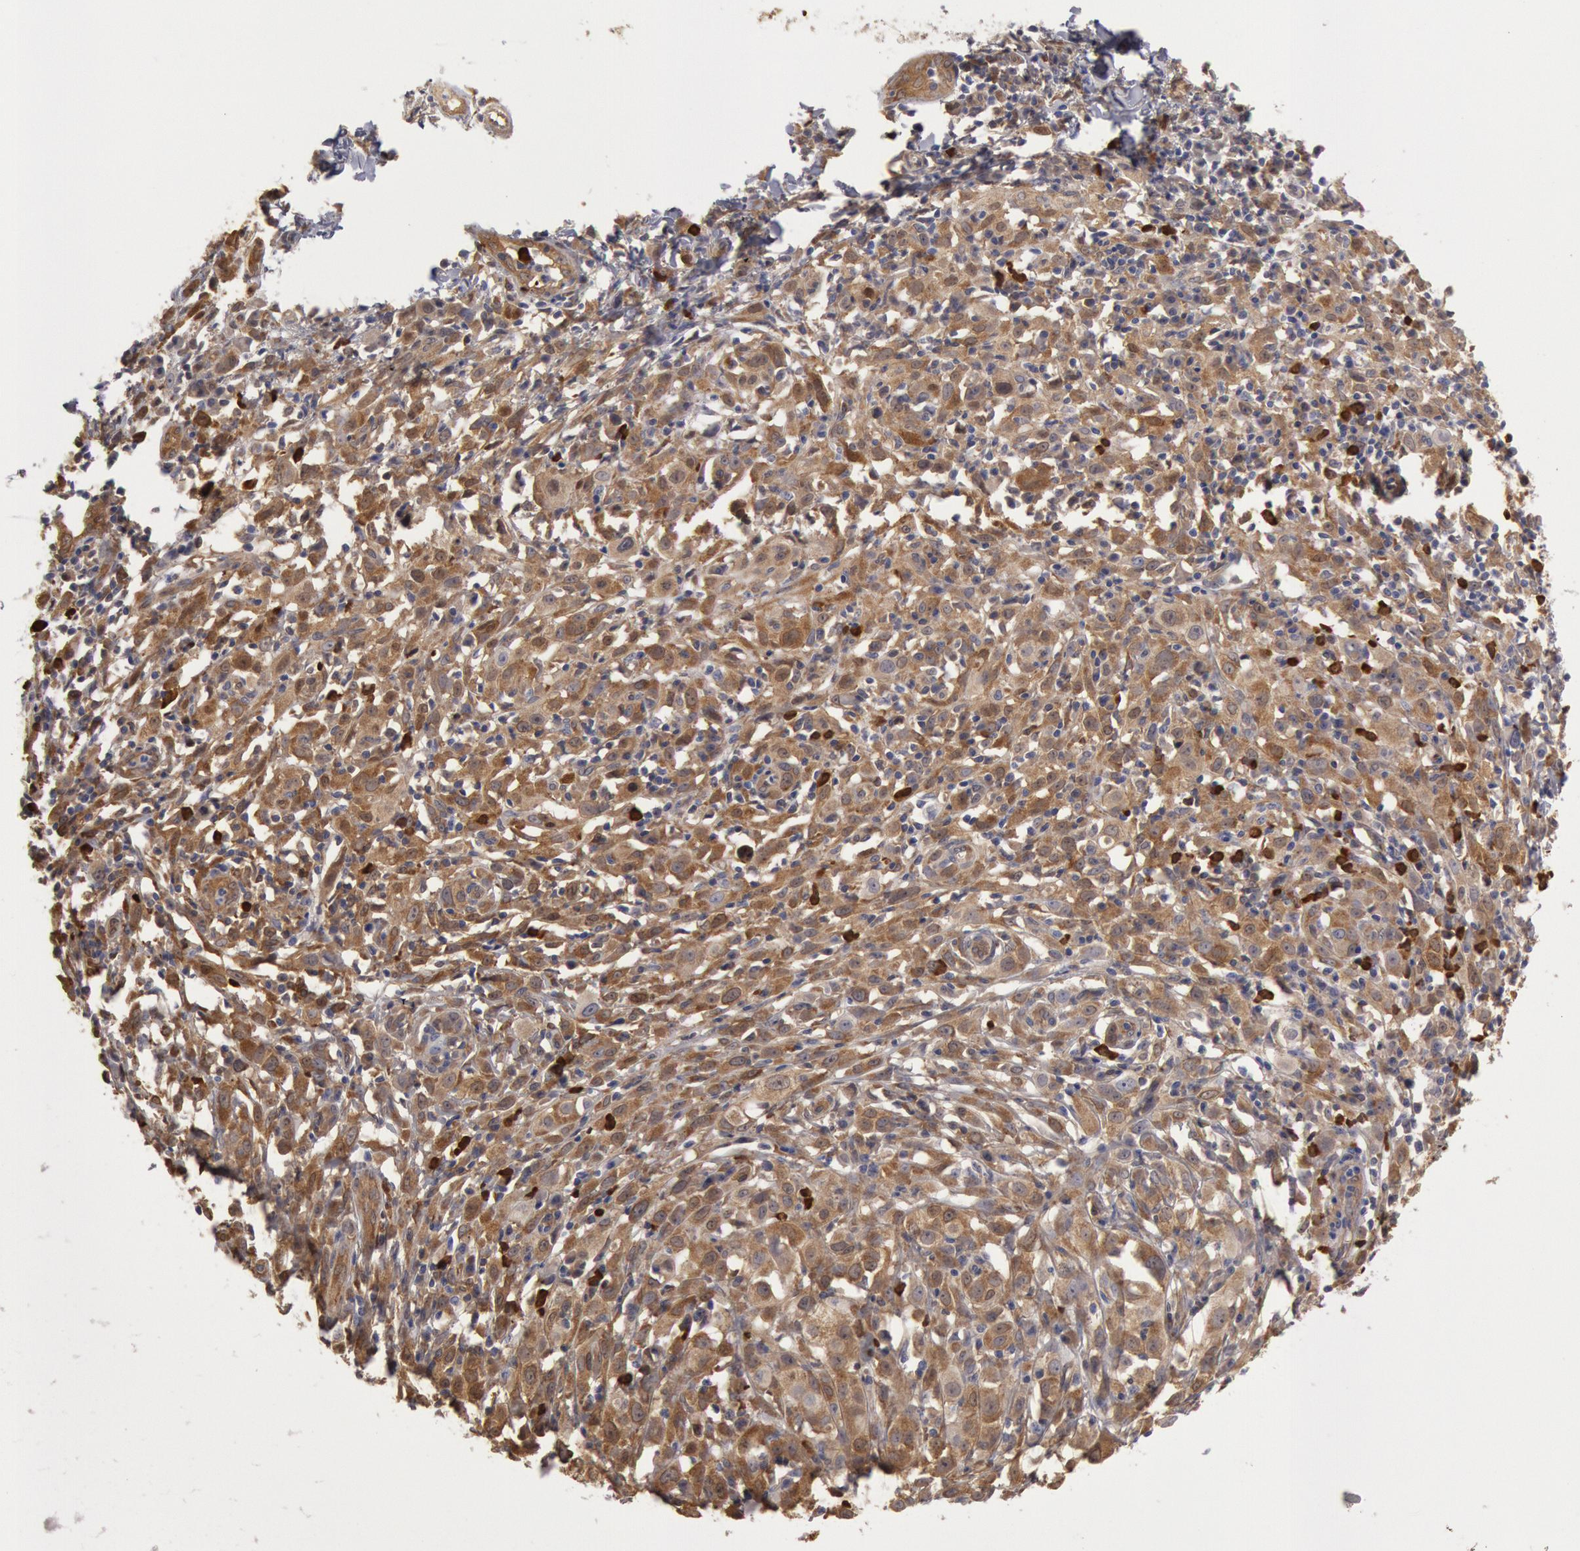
{"staining": {"intensity": "strong", "quantity": ">75%", "location": "cytoplasmic/membranous"}, "tissue": "melanoma", "cell_type": "Tumor cells", "image_type": "cancer", "snomed": [{"axis": "morphology", "description": "Malignant melanoma, NOS"}, {"axis": "topography", "description": "Skin"}], "caption": "Malignant melanoma tissue exhibits strong cytoplasmic/membranous expression in about >75% of tumor cells (IHC, brightfield microscopy, high magnification).", "gene": "CCDC50", "patient": {"sex": "female", "age": 52}}